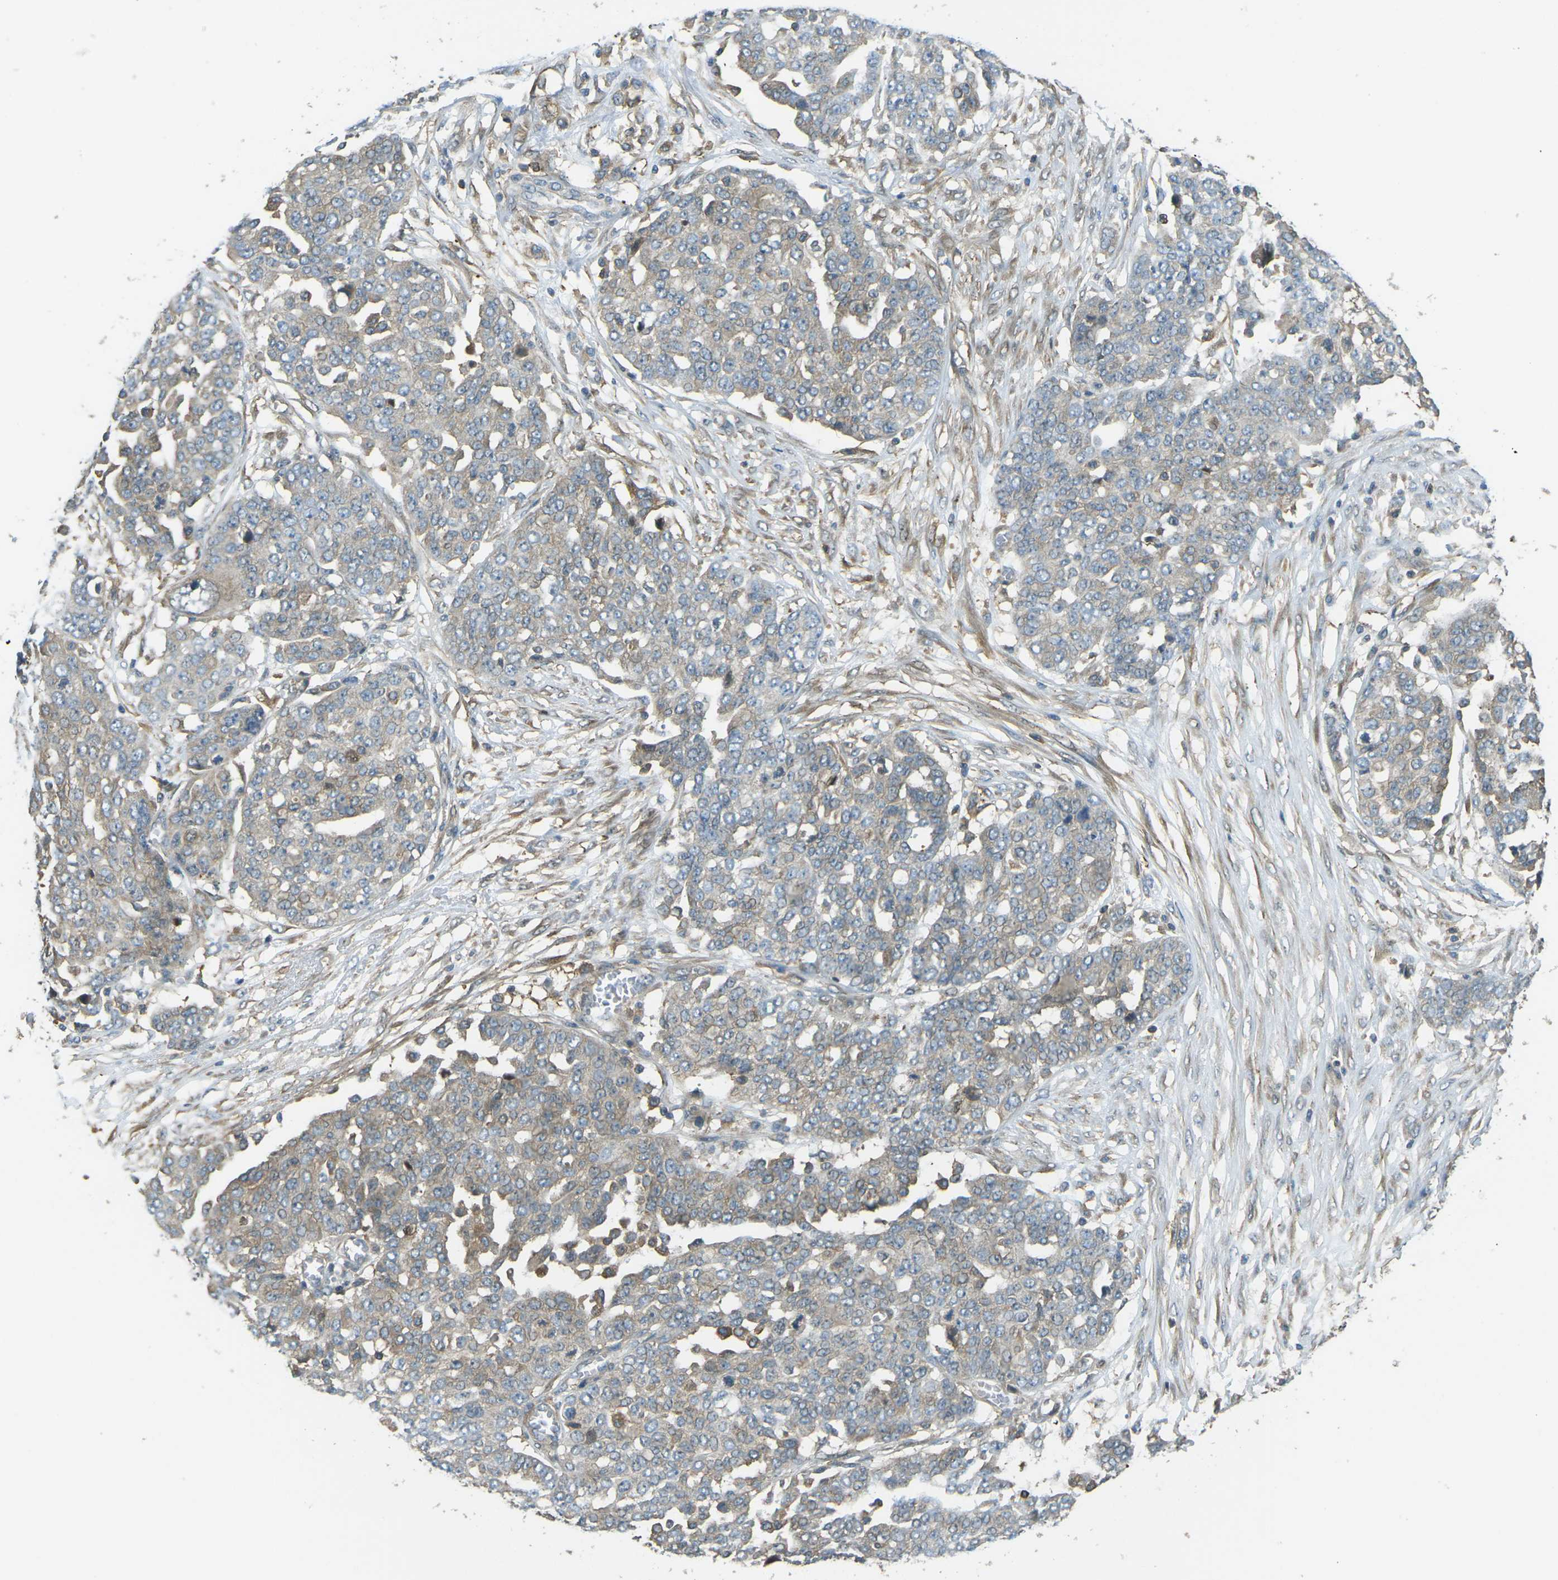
{"staining": {"intensity": "weak", "quantity": ">75%", "location": "cytoplasmic/membranous"}, "tissue": "ovarian cancer", "cell_type": "Tumor cells", "image_type": "cancer", "snomed": [{"axis": "morphology", "description": "Cystadenocarcinoma, serous, NOS"}, {"axis": "topography", "description": "Soft tissue"}, {"axis": "topography", "description": "Ovary"}], "caption": "Ovarian cancer stained with DAB IHC displays low levels of weak cytoplasmic/membranous positivity in about >75% of tumor cells.", "gene": "PIEZO2", "patient": {"sex": "female", "age": 57}}